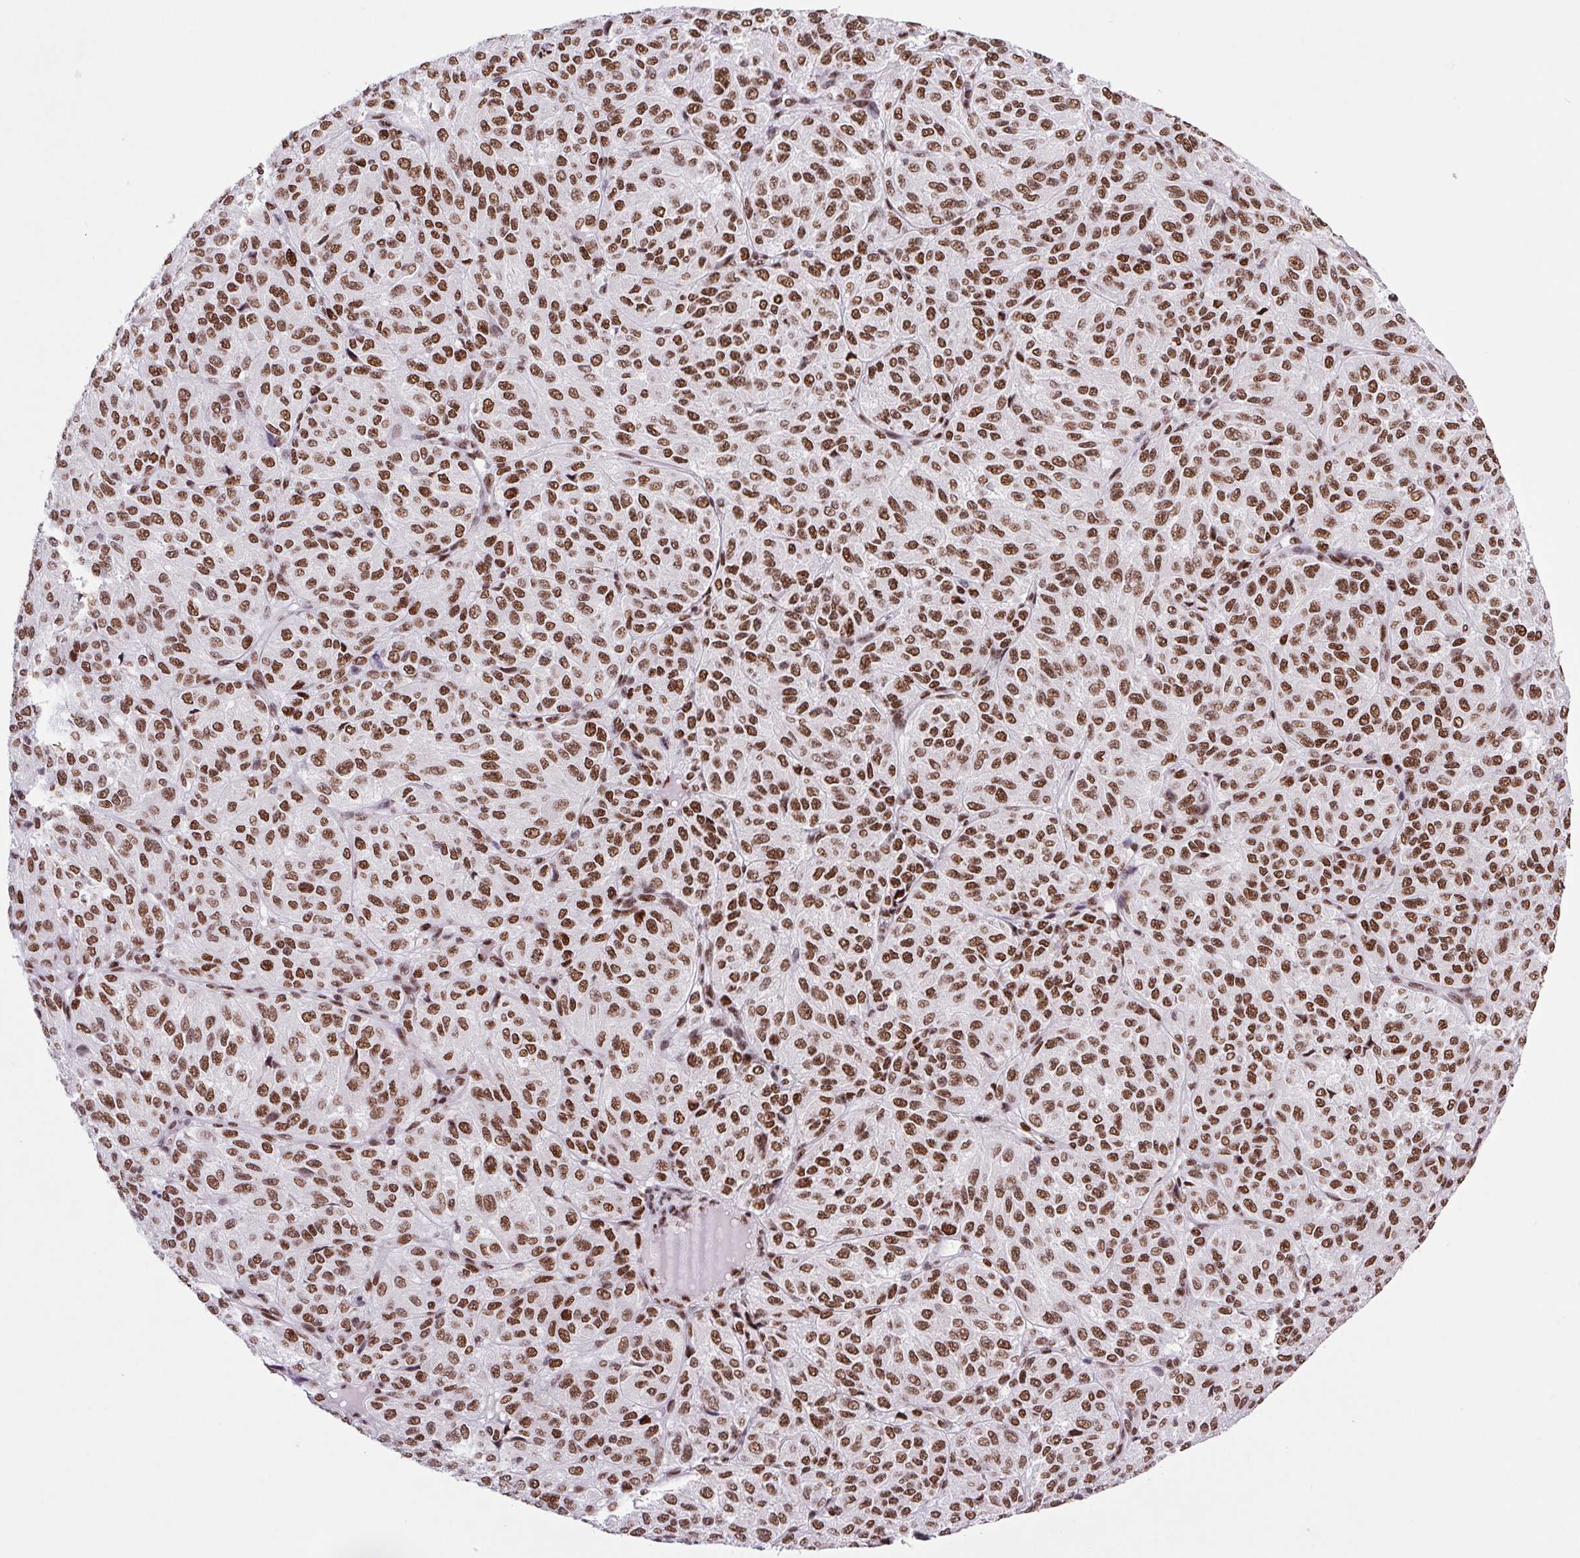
{"staining": {"intensity": "strong", "quantity": ">75%", "location": "nuclear"}, "tissue": "melanoma", "cell_type": "Tumor cells", "image_type": "cancer", "snomed": [{"axis": "morphology", "description": "Malignant melanoma, Metastatic site"}, {"axis": "topography", "description": "Brain"}], "caption": "IHC (DAB (3,3'-diaminobenzidine)) staining of melanoma exhibits strong nuclear protein expression in about >75% of tumor cells. The staining is performed using DAB (3,3'-diaminobenzidine) brown chromogen to label protein expression. The nuclei are counter-stained blue using hematoxylin.", "gene": "LDLRAD4", "patient": {"sex": "female", "age": 56}}